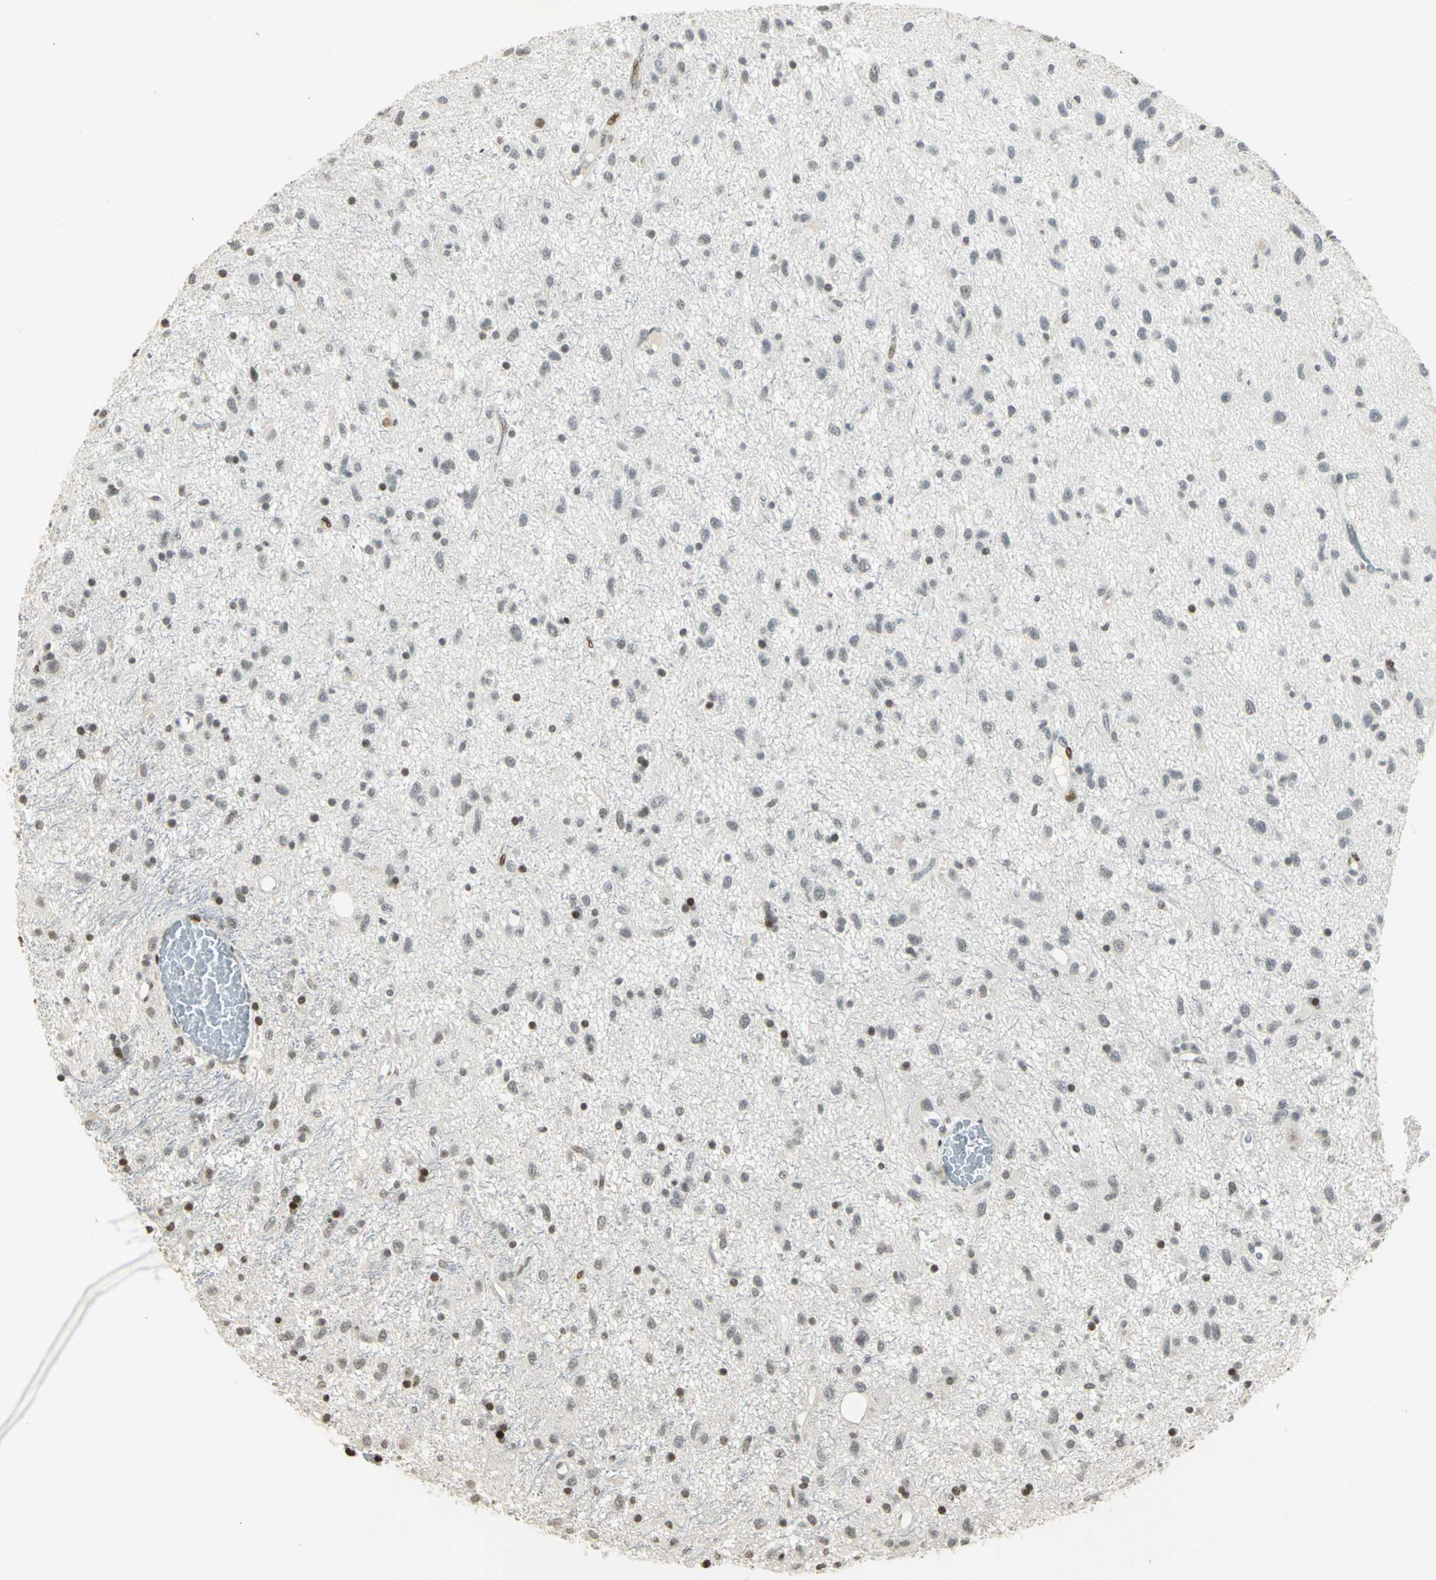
{"staining": {"intensity": "strong", "quantity": "<25%", "location": "nuclear"}, "tissue": "glioma", "cell_type": "Tumor cells", "image_type": "cancer", "snomed": [{"axis": "morphology", "description": "Glioma, malignant, Low grade"}, {"axis": "topography", "description": "Brain"}], "caption": "Human malignant glioma (low-grade) stained for a protein (brown) demonstrates strong nuclear positive staining in about <25% of tumor cells.", "gene": "KDM1A", "patient": {"sex": "male", "age": 77}}